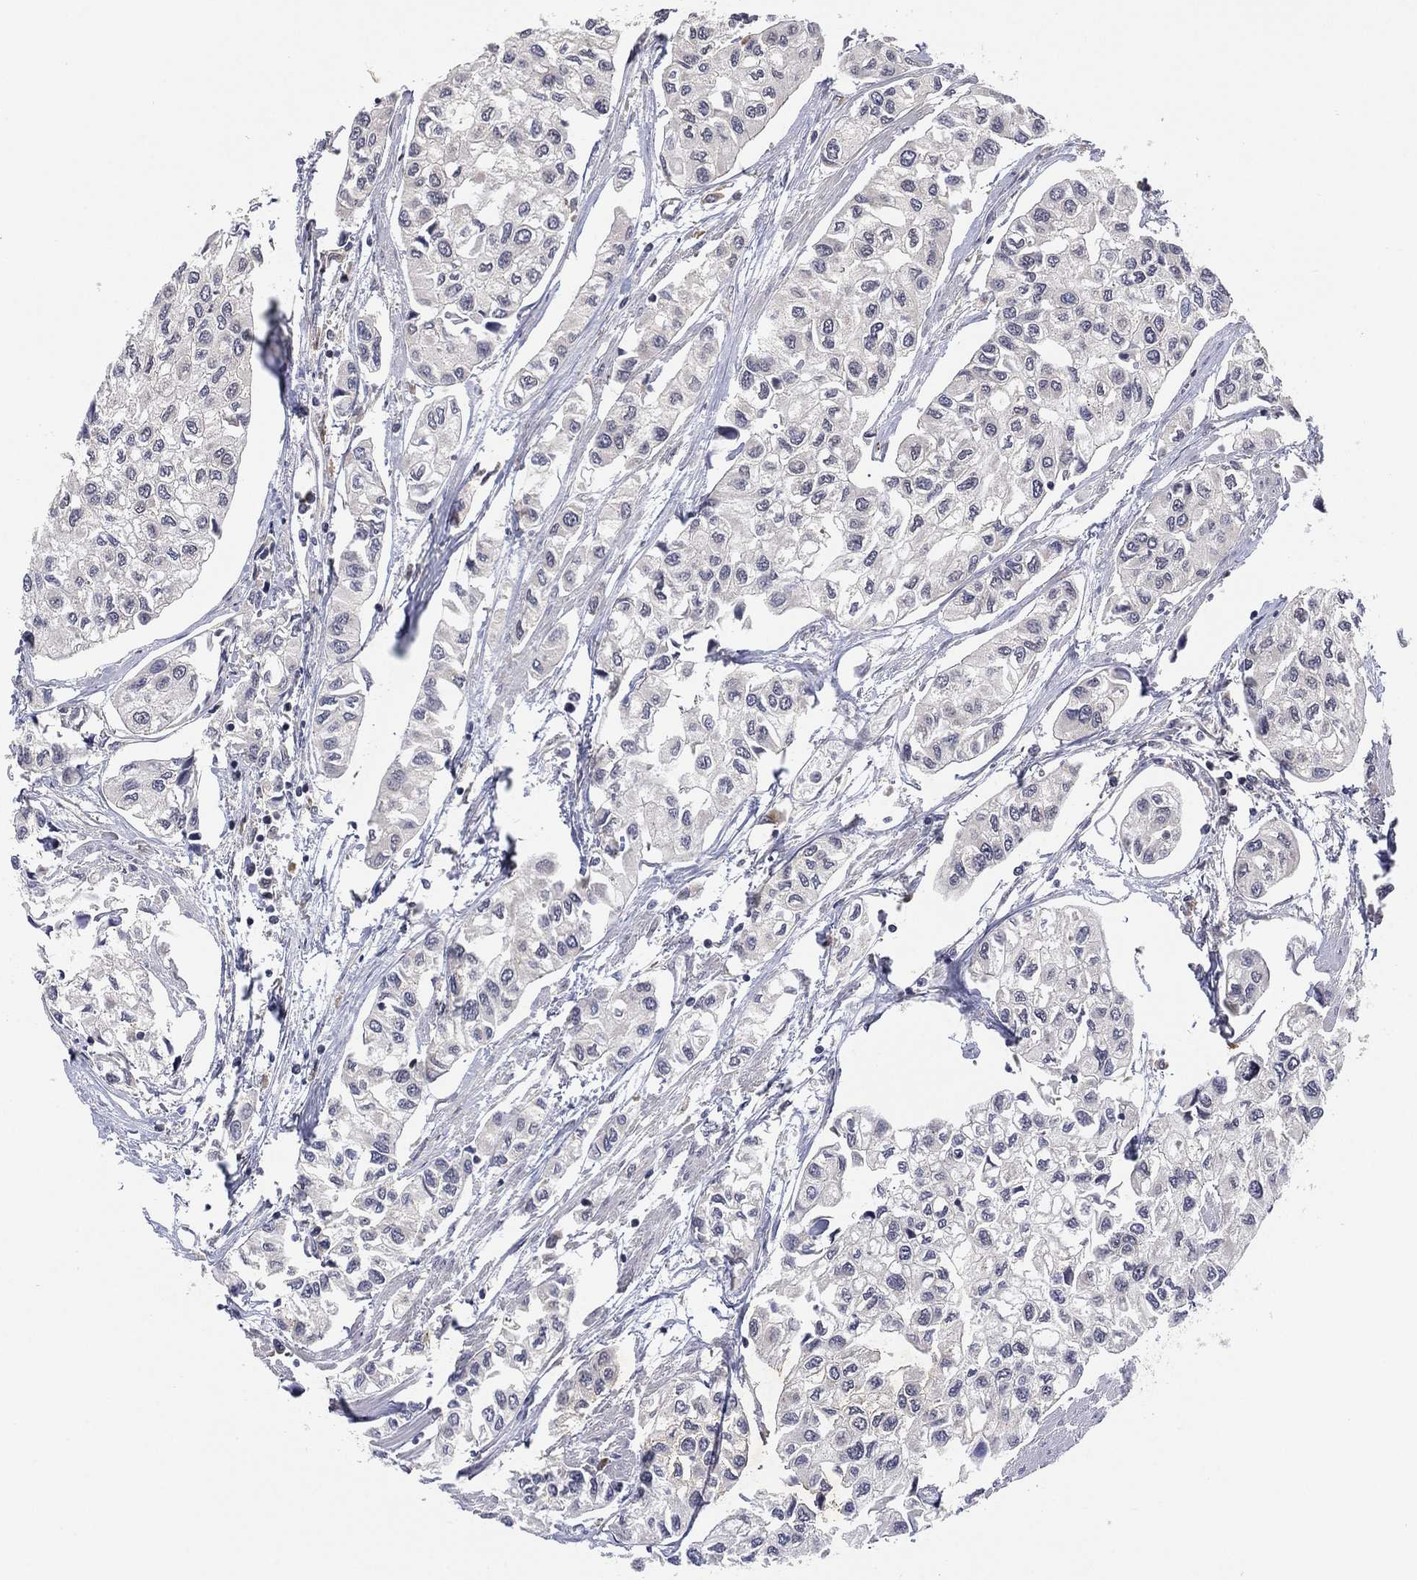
{"staining": {"intensity": "negative", "quantity": "none", "location": "none"}, "tissue": "urothelial cancer", "cell_type": "Tumor cells", "image_type": "cancer", "snomed": [{"axis": "morphology", "description": "Urothelial carcinoma, High grade"}, {"axis": "topography", "description": "Urinary bladder"}], "caption": "IHC histopathology image of urothelial cancer stained for a protein (brown), which reveals no staining in tumor cells.", "gene": "SELENOO", "patient": {"sex": "male", "age": 73}}